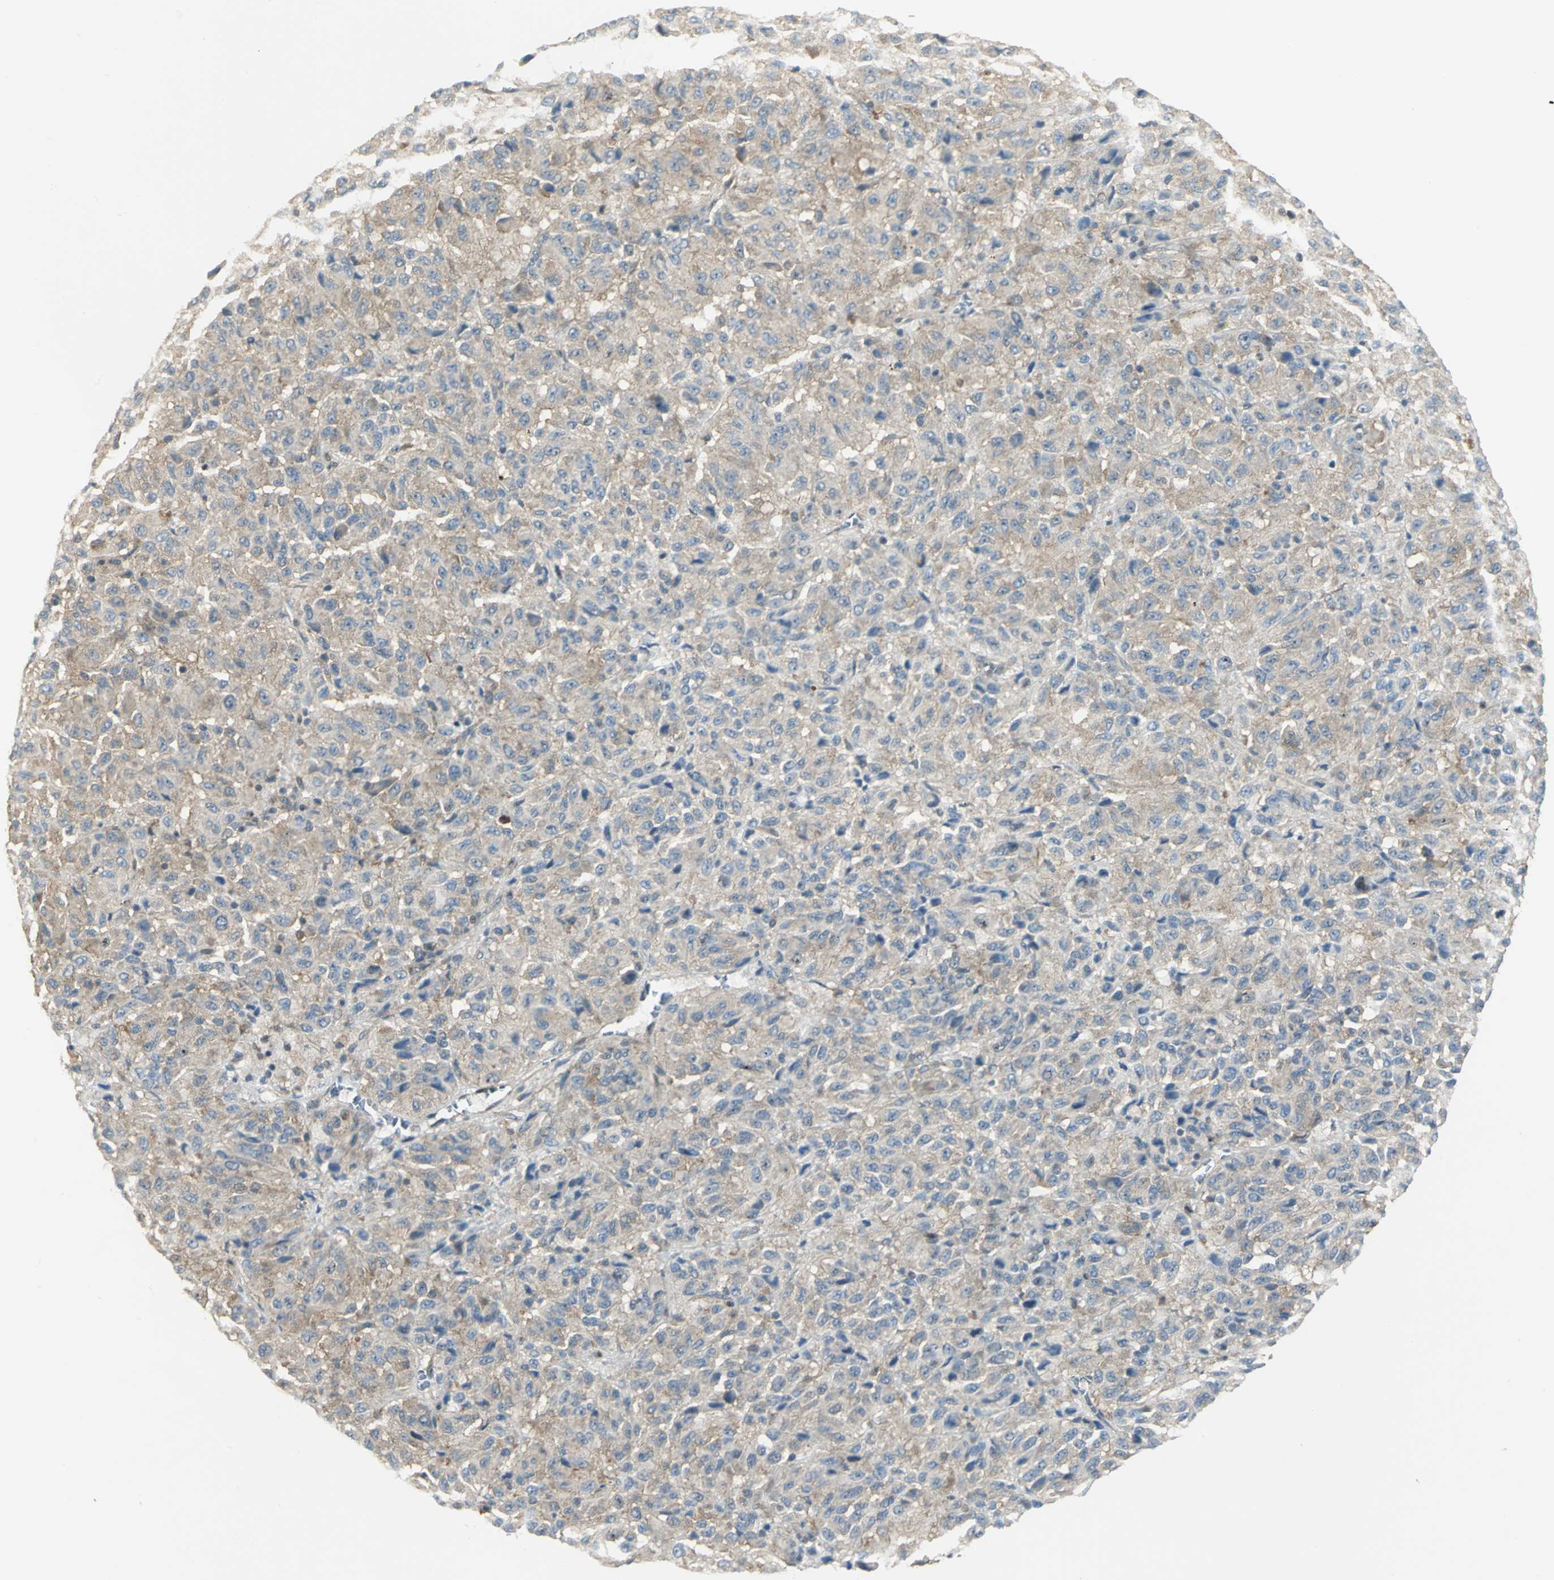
{"staining": {"intensity": "weak", "quantity": "25%-75%", "location": "cytoplasmic/membranous"}, "tissue": "melanoma", "cell_type": "Tumor cells", "image_type": "cancer", "snomed": [{"axis": "morphology", "description": "Malignant melanoma, Metastatic site"}, {"axis": "topography", "description": "Lung"}], "caption": "An immunohistochemistry image of tumor tissue is shown. Protein staining in brown labels weak cytoplasmic/membranous positivity in melanoma within tumor cells.", "gene": "DDX5", "patient": {"sex": "male", "age": 64}}